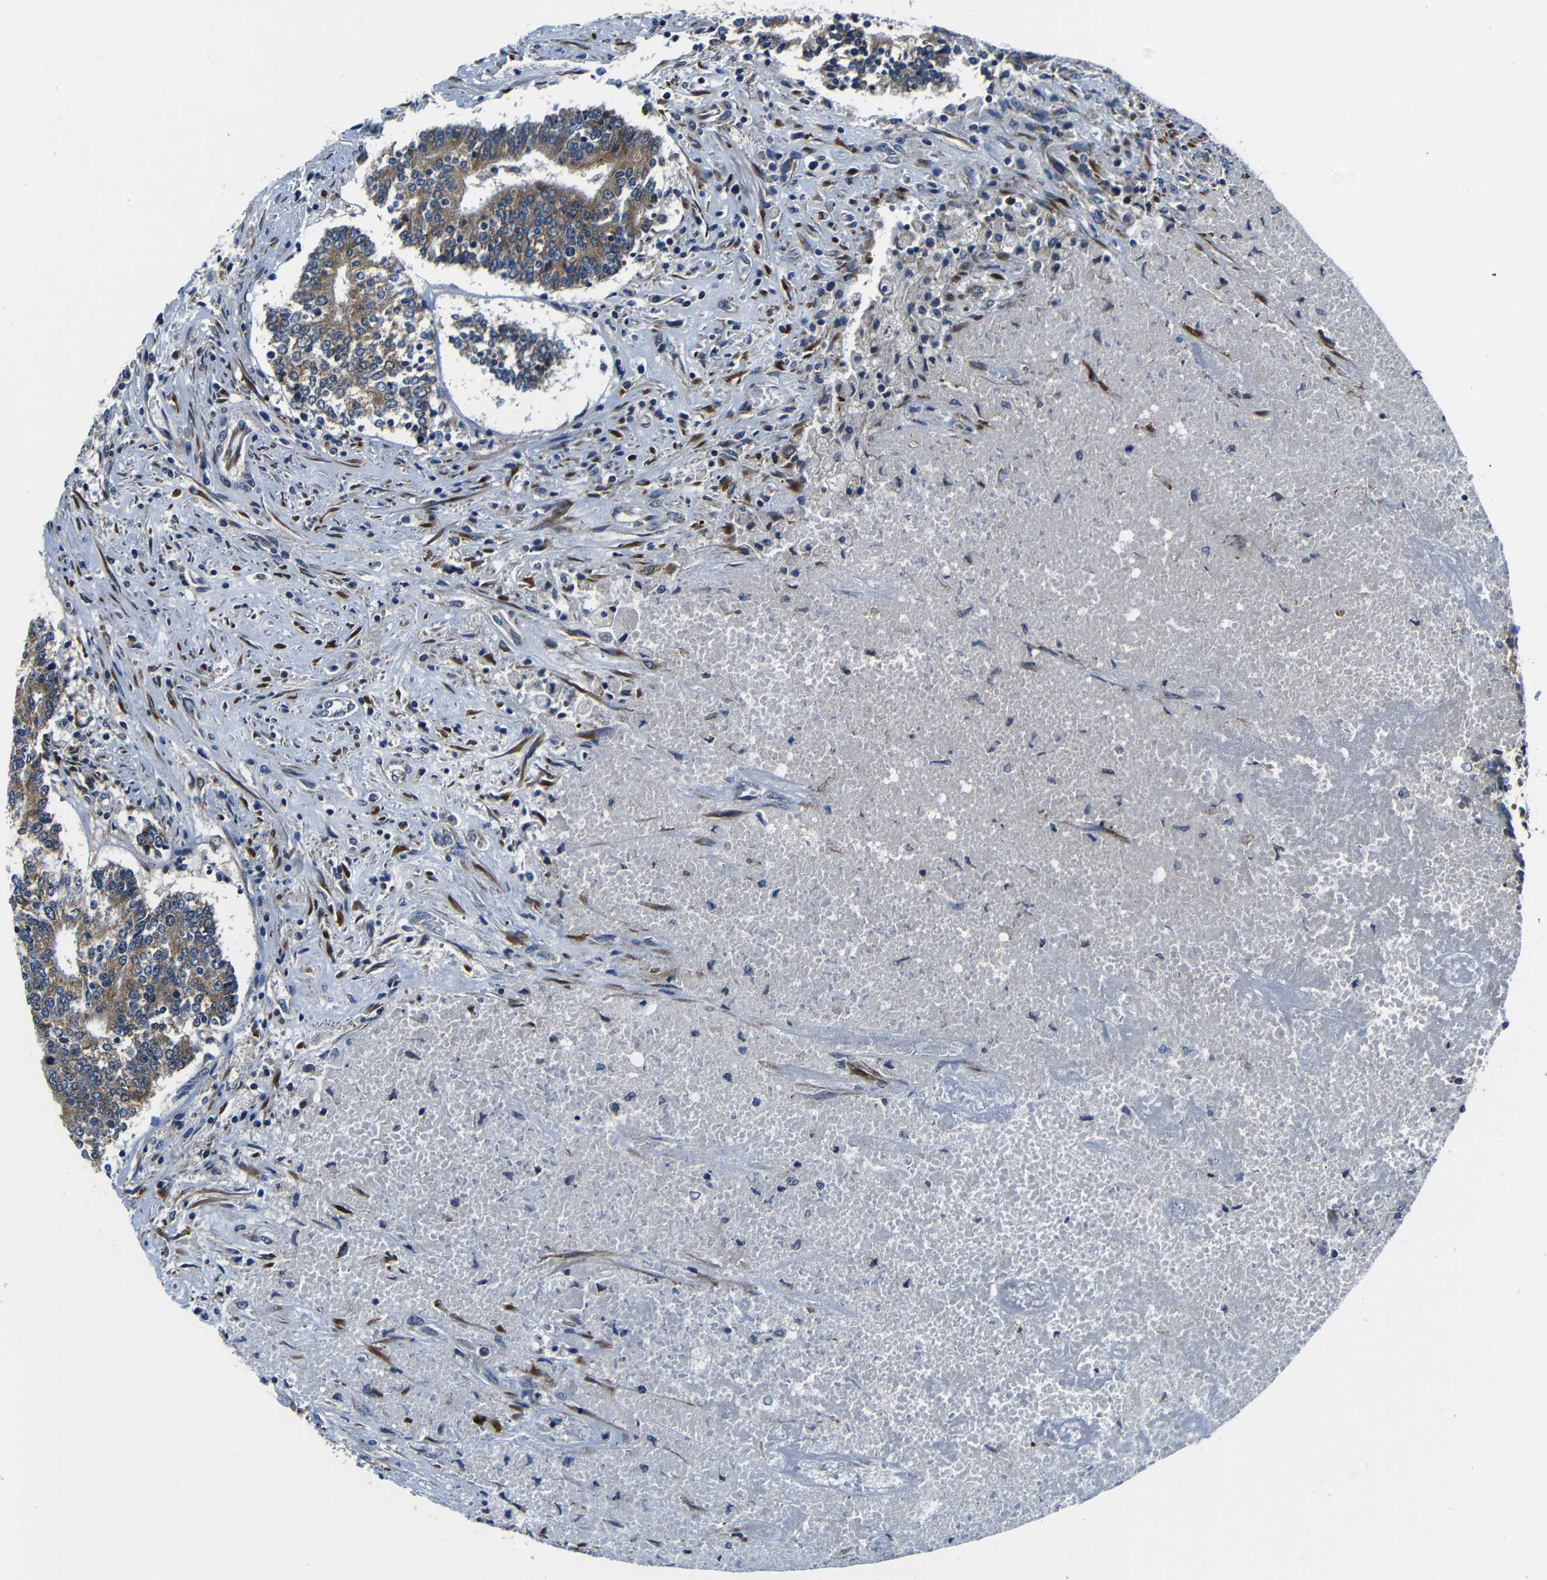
{"staining": {"intensity": "moderate", "quantity": ">75%", "location": "cytoplasmic/membranous"}, "tissue": "prostate cancer", "cell_type": "Tumor cells", "image_type": "cancer", "snomed": [{"axis": "morphology", "description": "Normal tissue, NOS"}, {"axis": "morphology", "description": "Adenocarcinoma, High grade"}, {"axis": "topography", "description": "Prostate"}, {"axis": "topography", "description": "Seminal veicle"}], "caption": "The image reveals immunohistochemical staining of prostate cancer (adenocarcinoma (high-grade)). There is moderate cytoplasmic/membranous staining is present in about >75% of tumor cells. The staining is performed using DAB brown chromogen to label protein expression. The nuclei are counter-stained blue using hematoxylin.", "gene": "FKBP14", "patient": {"sex": "male", "age": 55}}